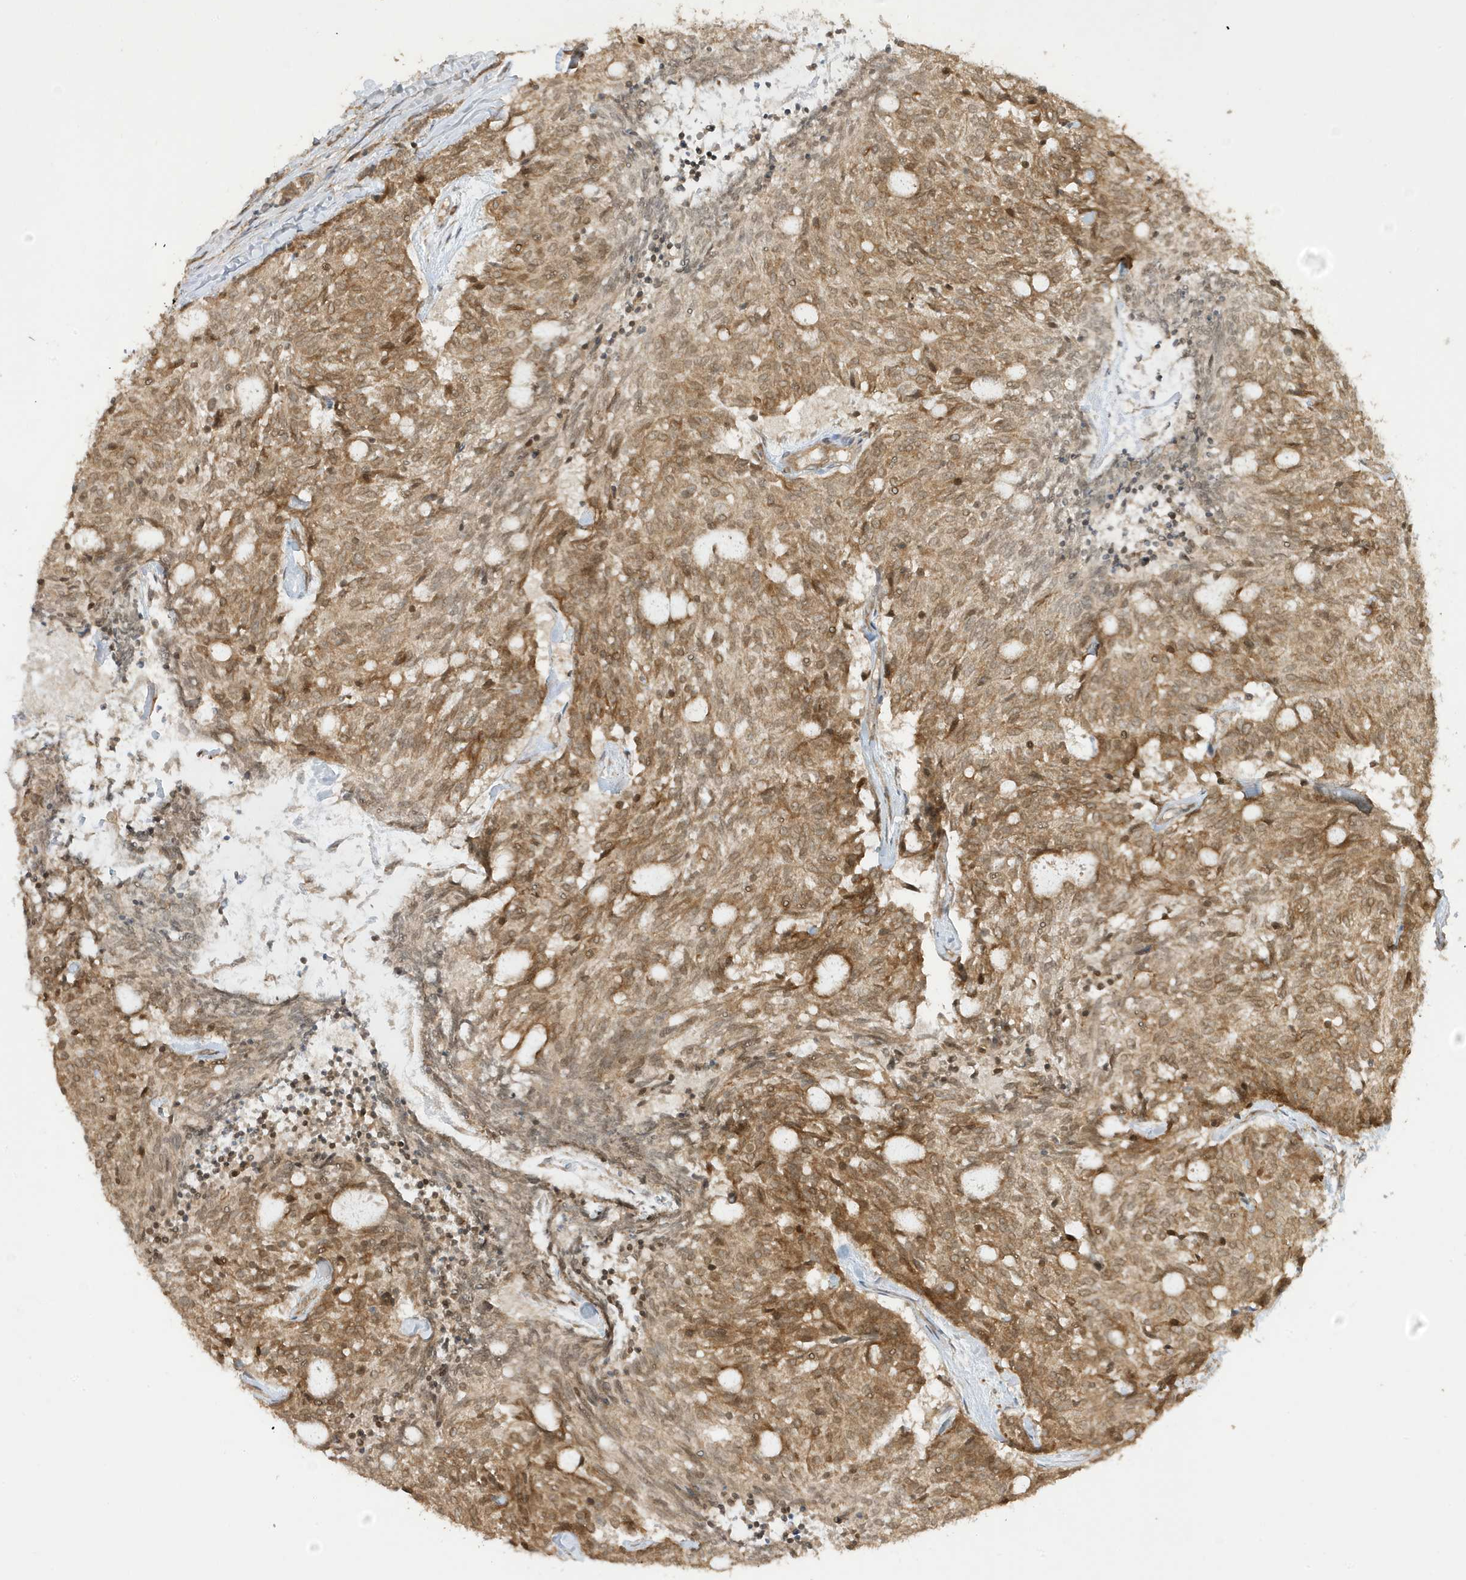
{"staining": {"intensity": "moderate", "quantity": ">75%", "location": "cytoplasmic/membranous,nuclear"}, "tissue": "carcinoid", "cell_type": "Tumor cells", "image_type": "cancer", "snomed": [{"axis": "morphology", "description": "Carcinoid, malignant, NOS"}, {"axis": "topography", "description": "Pancreas"}], "caption": "DAB (3,3'-diaminobenzidine) immunohistochemical staining of human carcinoid (malignant) demonstrates moderate cytoplasmic/membranous and nuclear protein positivity in approximately >75% of tumor cells.", "gene": "SCARF2", "patient": {"sex": "female", "age": 54}}